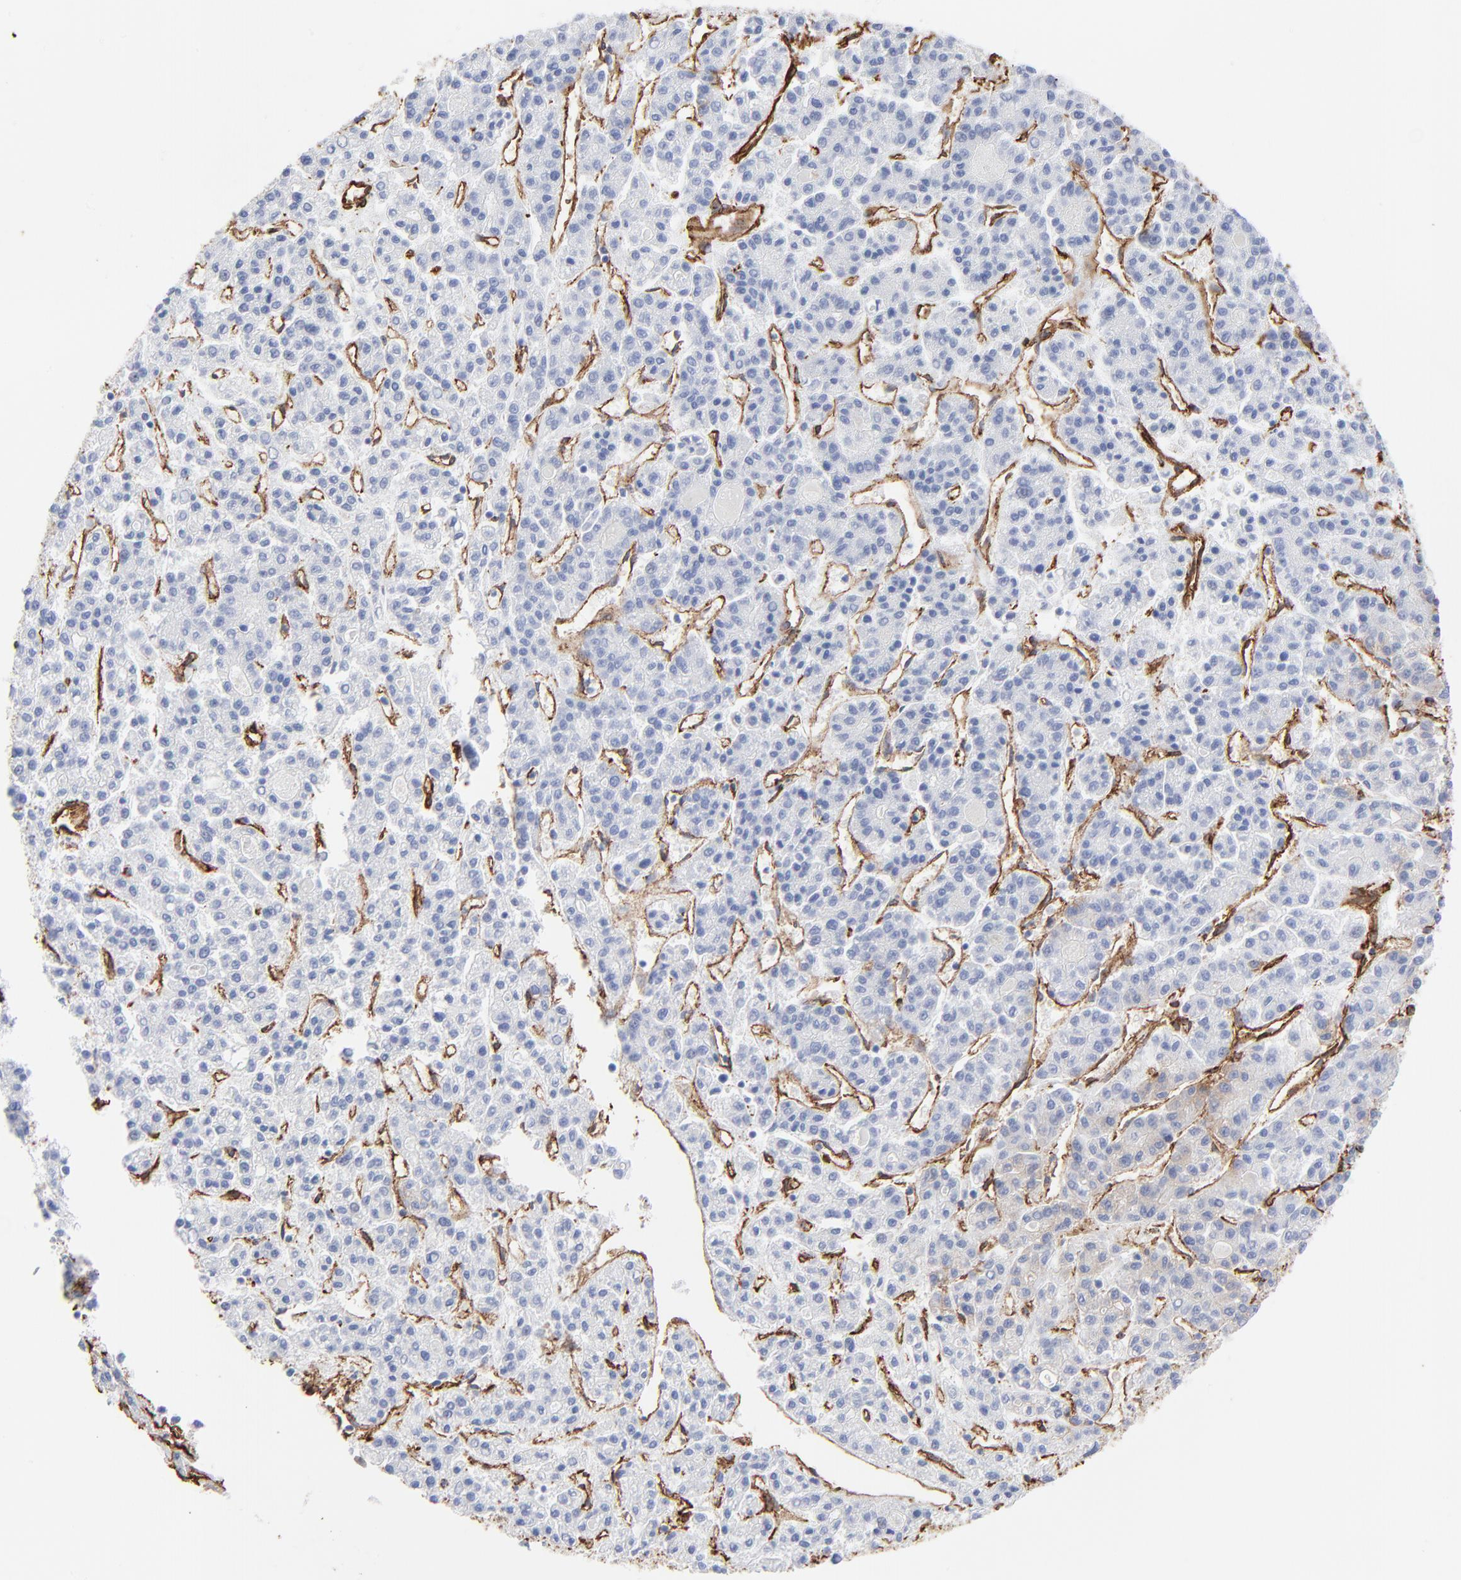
{"staining": {"intensity": "negative", "quantity": "none", "location": "none"}, "tissue": "liver cancer", "cell_type": "Tumor cells", "image_type": "cancer", "snomed": [{"axis": "morphology", "description": "Carcinoma, Hepatocellular, NOS"}, {"axis": "topography", "description": "Liver"}], "caption": "Liver cancer (hepatocellular carcinoma) stained for a protein using IHC demonstrates no expression tumor cells.", "gene": "CAV1", "patient": {"sex": "male", "age": 70}}